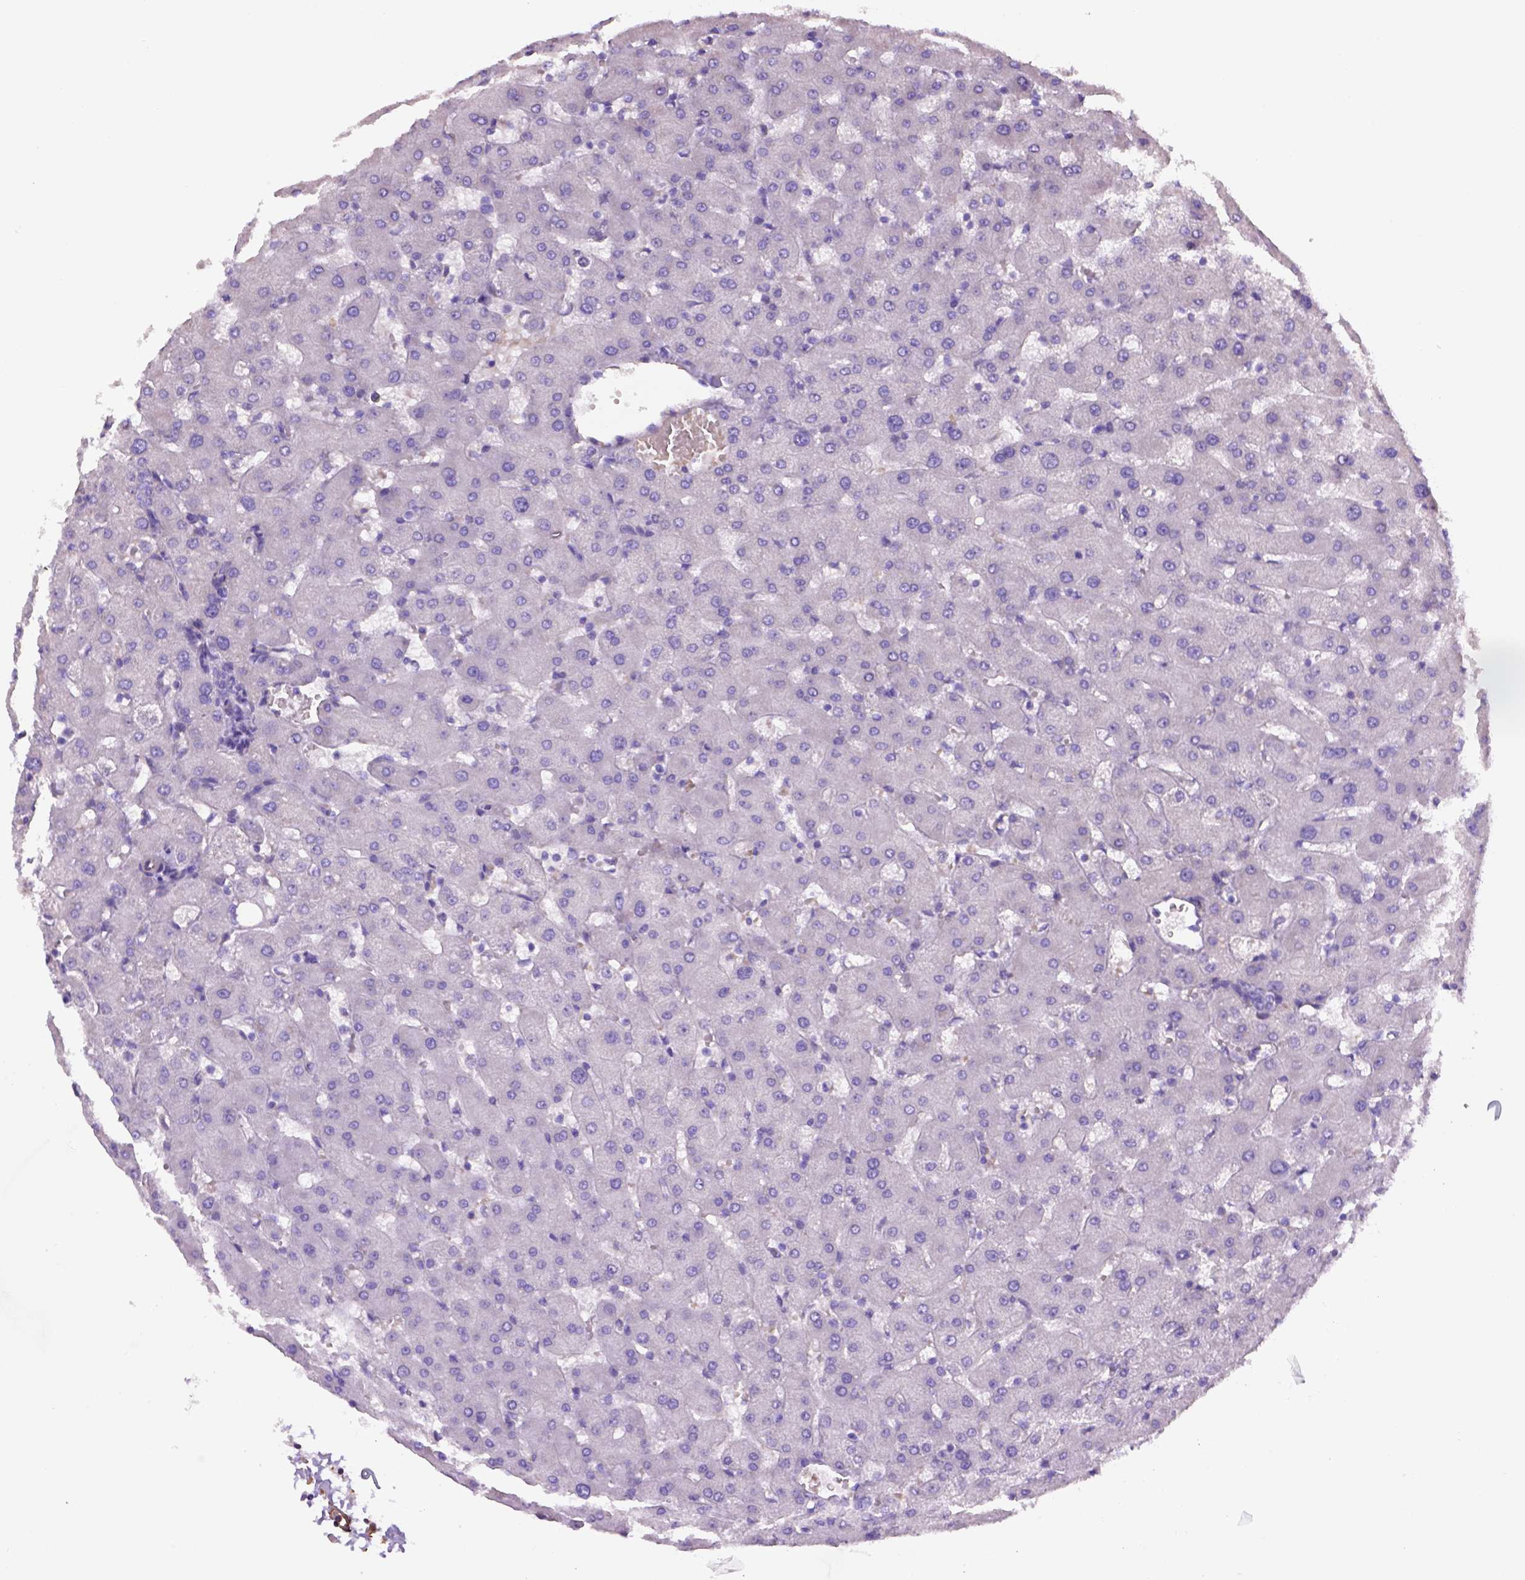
{"staining": {"intensity": "negative", "quantity": "none", "location": "none"}, "tissue": "liver", "cell_type": "Cholangiocytes", "image_type": "normal", "snomed": [{"axis": "morphology", "description": "Normal tissue, NOS"}, {"axis": "topography", "description": "Liver"}], "caption": "Benign liver was stained to show a protein in brown. There is no significant expression in cholangiocytes.", "gene": "ZZZ3", "patient": {"sex": "female", "age": 63}}